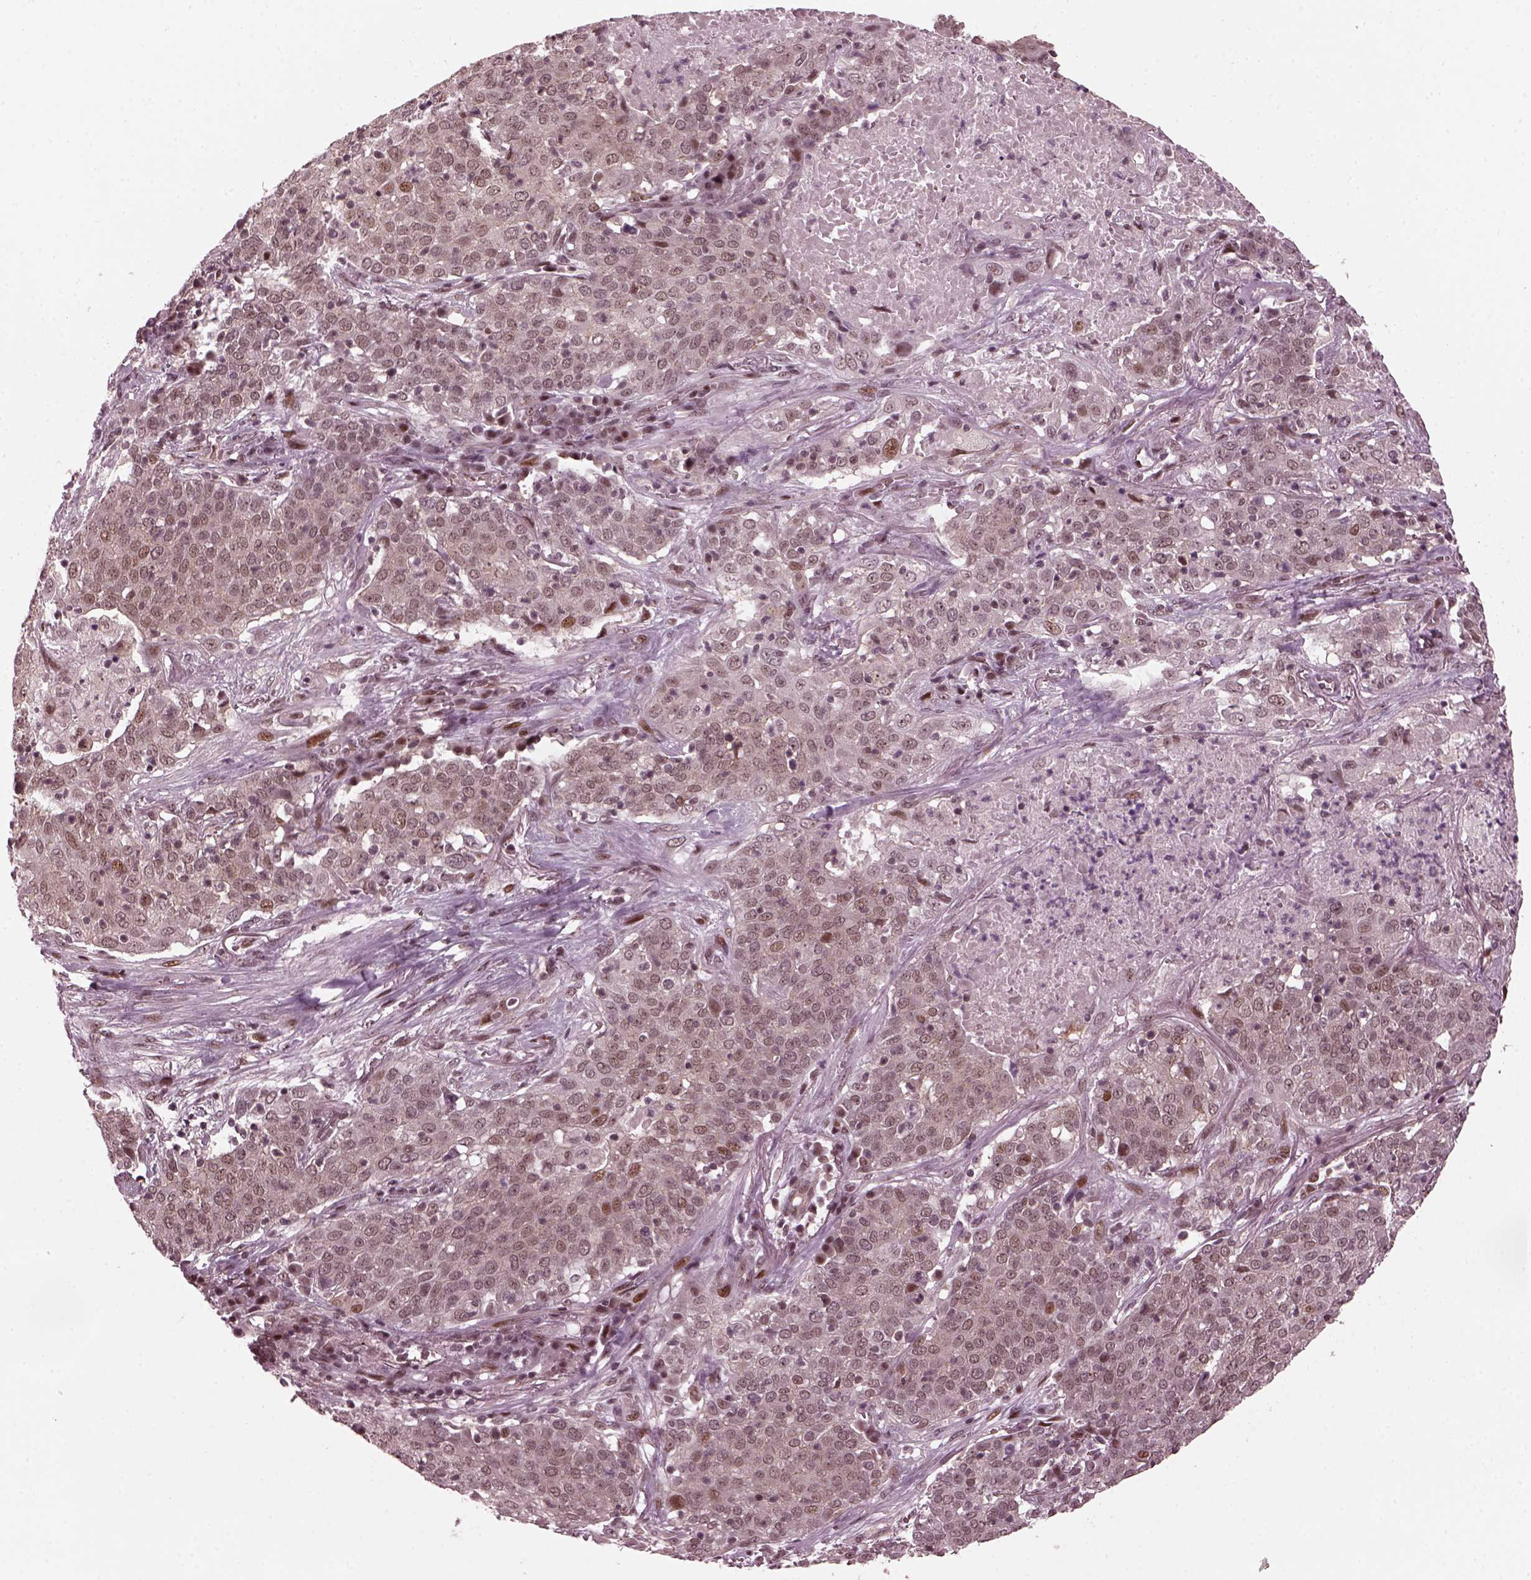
{"staining": {"intensity": "moderate", "quantity": "<25%", "location": "nuclear"}, "tissue": "lung cancer", "cell_type": "Tumor cells", "image_type": "cancer", "snomed": [{"axis": "morphology", "description": "Squamous cell carcinoma, NOS"}, {"axis": "topography", "description": "Lung"}], "caption": "Immunohistochemical staining of lung squamous cell carcinoma exhibits low levels of moderate nuclear positivity in approximately <25% of tumor cells. Nuclei are stained in blue.", "gene": "TRIB3", "patient": {"sex": "male", "age": 82}}